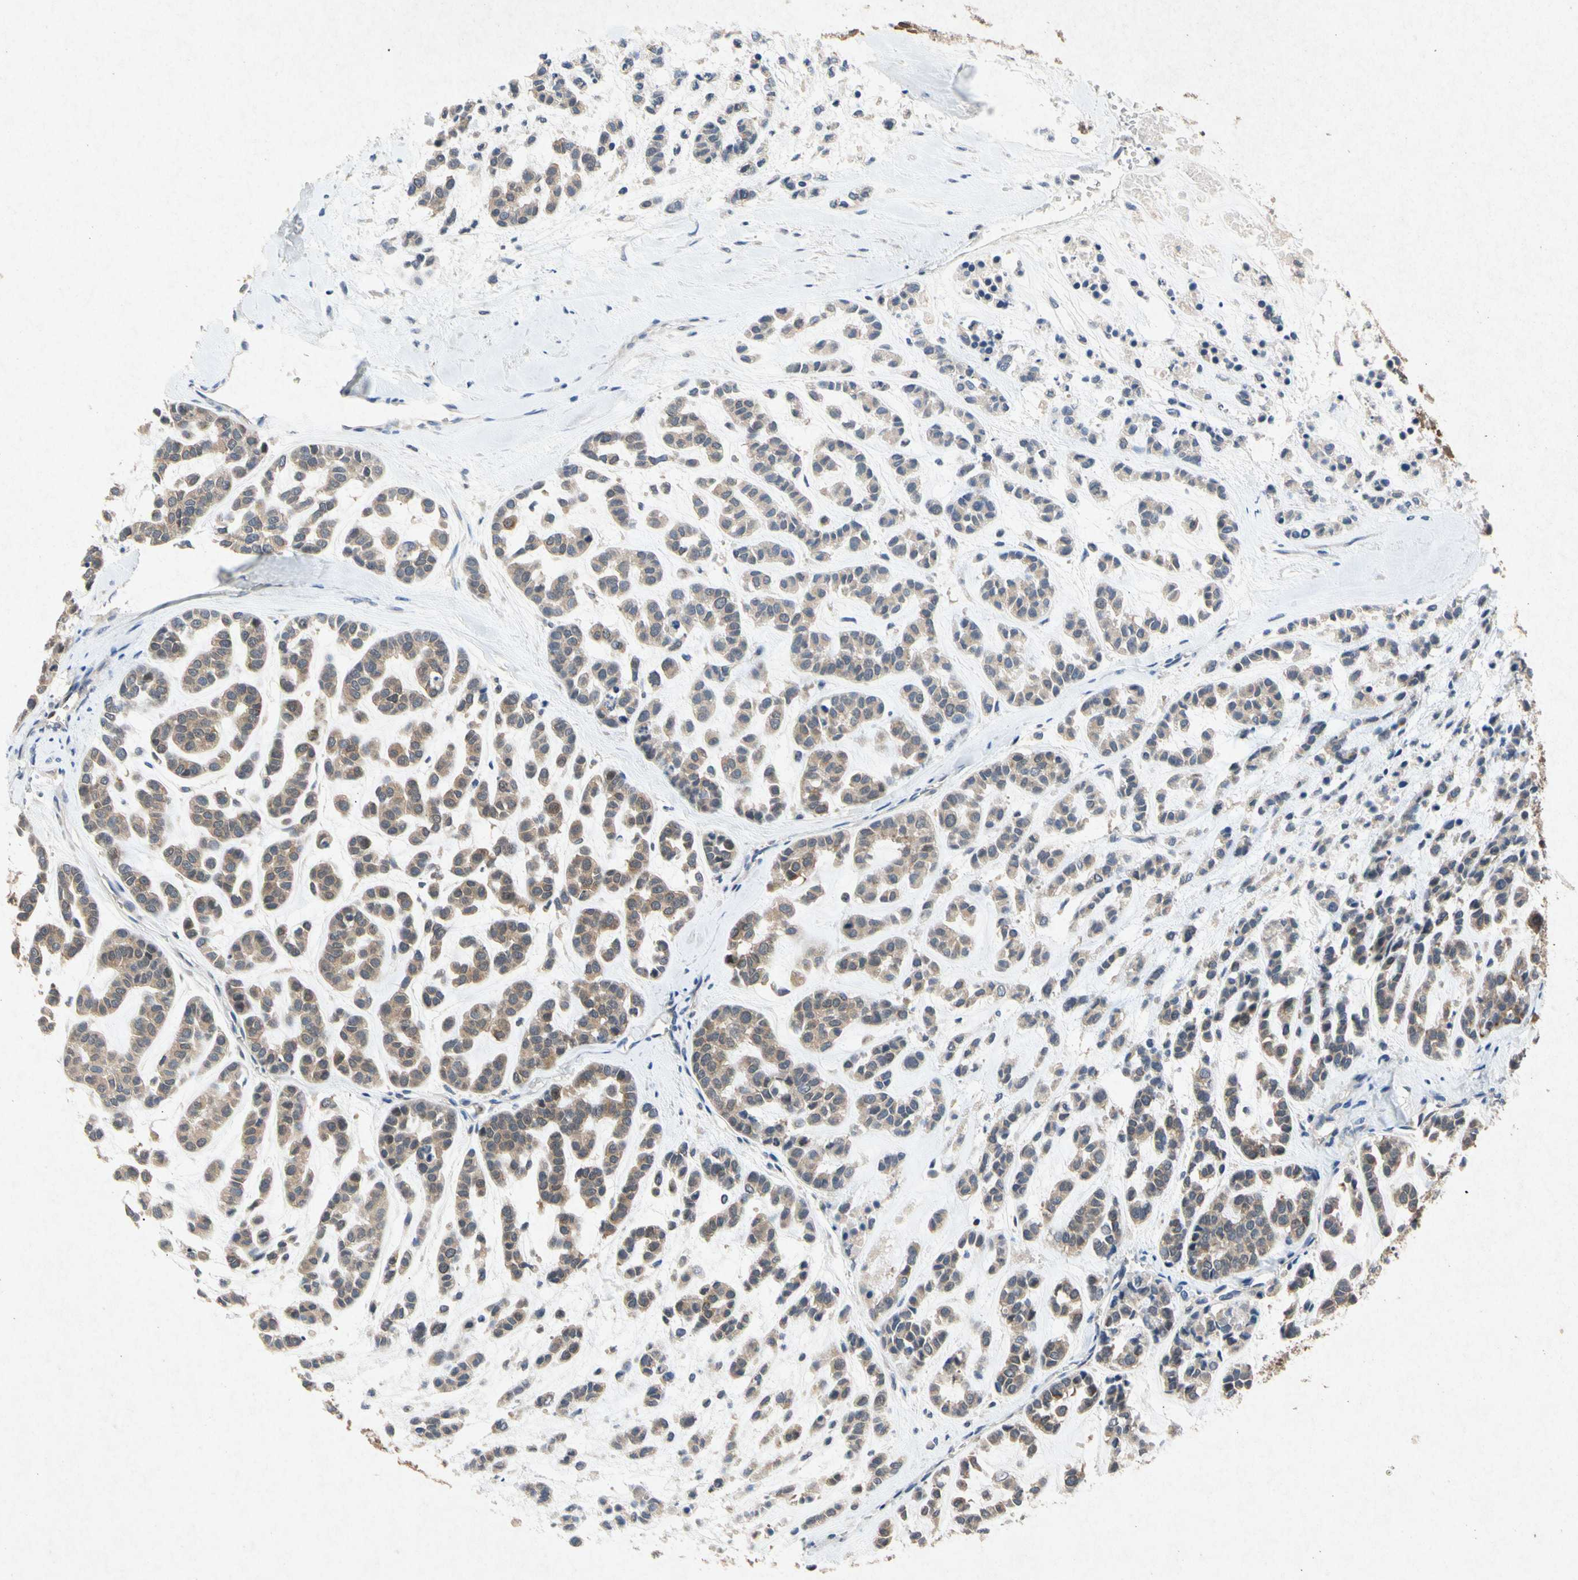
{"staining": {"intensity": "moderate", "quantity": ">75%", "location": "cytoplasmic/membranous"}, "tissue": "head and neck cancer", "cell_type": "Tumor cells", "image_type": "cancer", "snomed": [{"axis": "morphology", "description": "Adenocarcinoma, NOS"}, {"axis": "morphology", "description": "Adenoma, NOS"}, {"axis": "topography", "description": "Head-Neck"}], "caption": "Adenocarcinoma (head and neck) tissue exhibits moderate cytoplasmic/membranous positivity in approximately >75% of tumor cells, visualized by immunohistochemistry.", "gene": "RPS6KA1", "patient": {"sex": "female", "age": 55}}